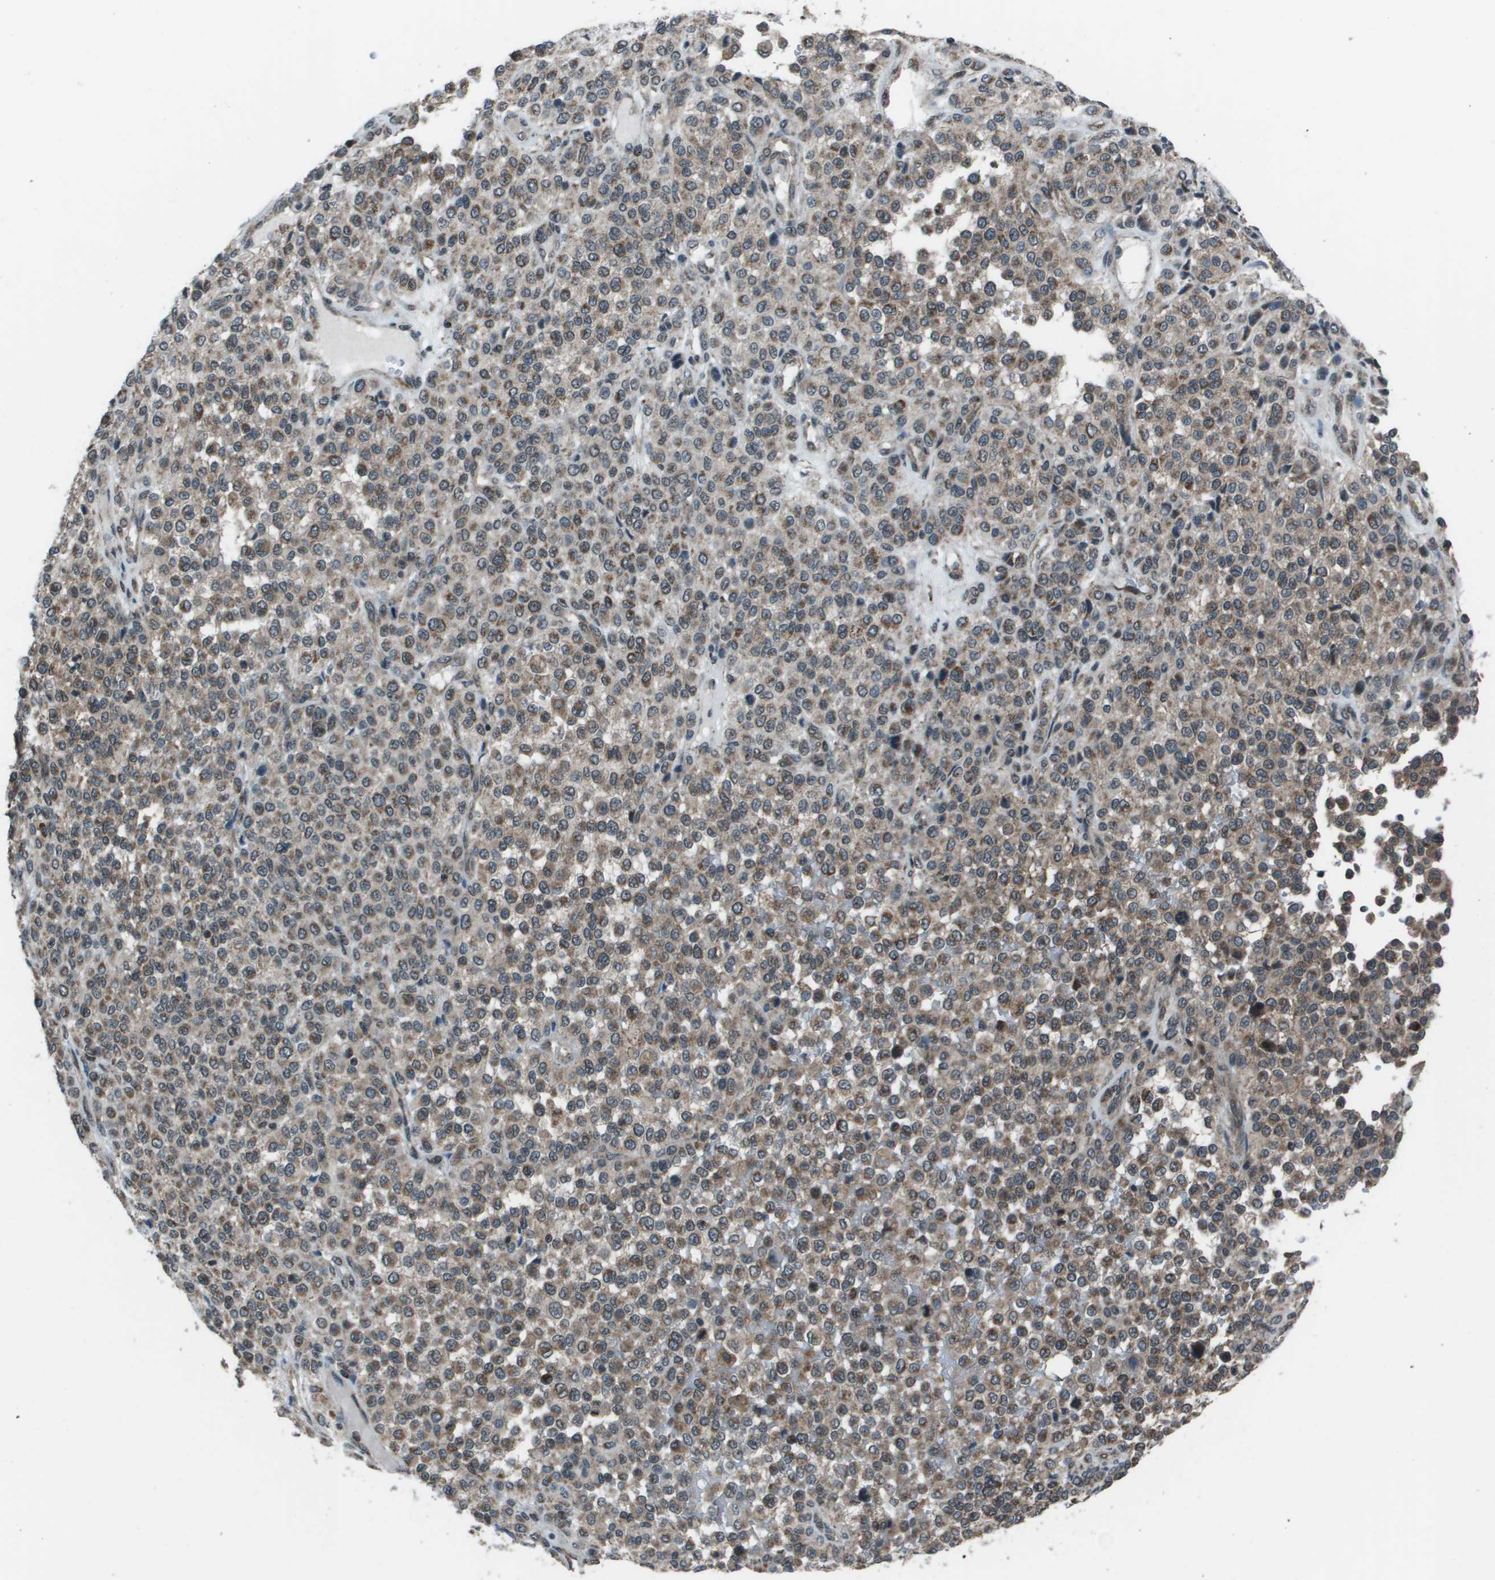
{"staining": {"intensity": "moderate", "quantity": "25%-75%", "location": "cytoplasmic/membranous"}, "tissue": "melanoma", "cell_type": "Tumor cells", "image_type": "cancer", "snomed": [{"axis": "morphology", "description": "Malignant melanoma, Metastatic site"}, {"axis": "topography", "description": "Pancreas"}], "caption": "Protein analysis of melanoma tissue displays moderate cytoplasmic/membranous staining in approximately 25%-75% of tumor cells. (brown staining indicates protein expression, while blue staining denotes nuclei).", "gene": "PPFIA1", "patient": {"sex": "female", "age": 30}}